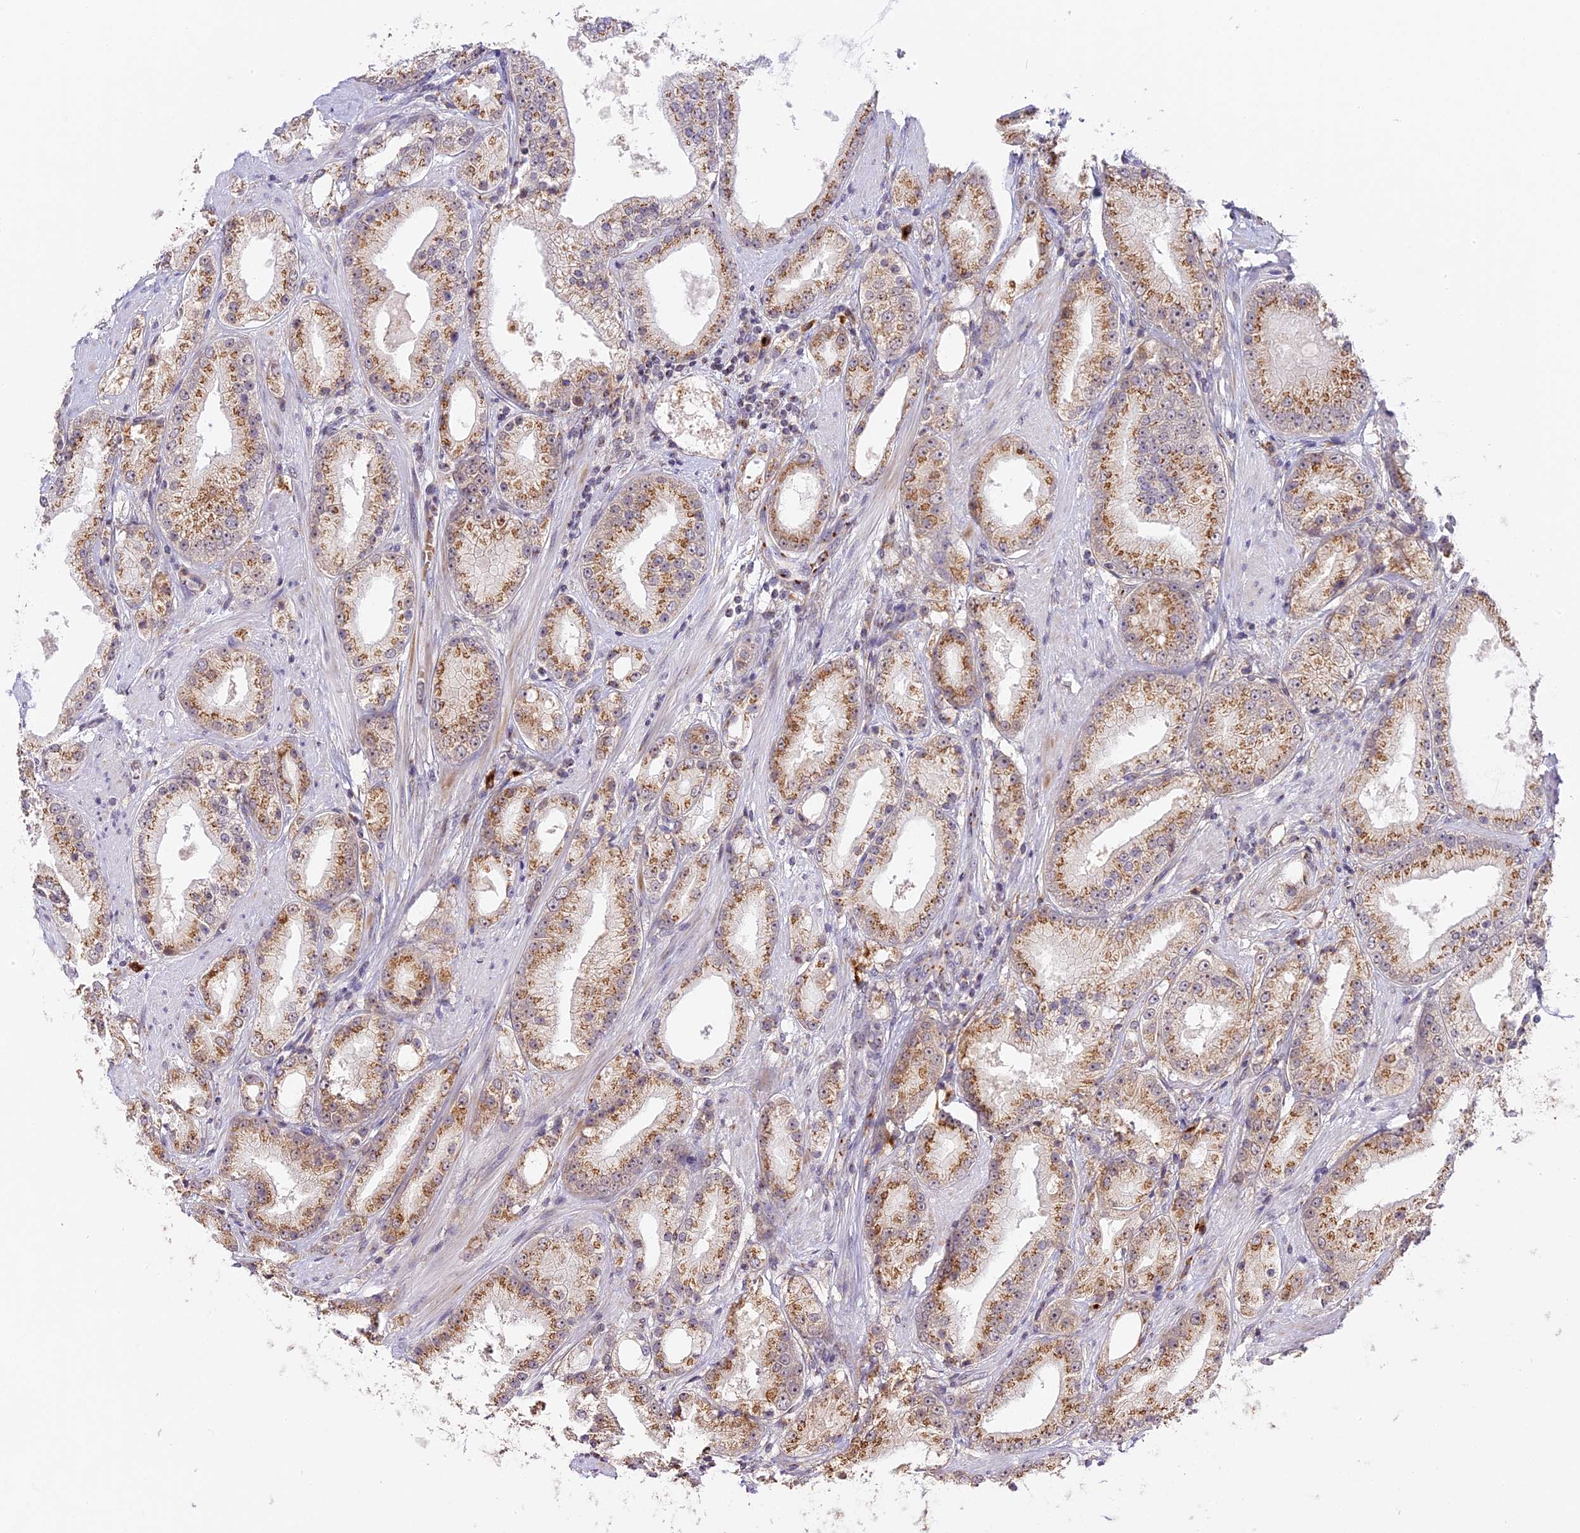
{"staining": {"intensity": "moderate", "quantity": ">75%", "location": "cytoplasmic/membranous"}, "tissue": "prostate cancer", "cell_type": "Tumor cells", "image_type": "cancer", "snomed": [{"axis": "morphology", "description": "Adenocarcinoma, Low grade"}, {"axis": "topography", "description": "Prostate"}], "caption": "This is an image of IHC staining of prostate cancer (adenocarcinoma (low-grade)), which shows moderate expression in the cytoplasmic/membranous of tumor cells.", "gene": "HEATR5B", "patient": {"sex": "male", "age": 67}}